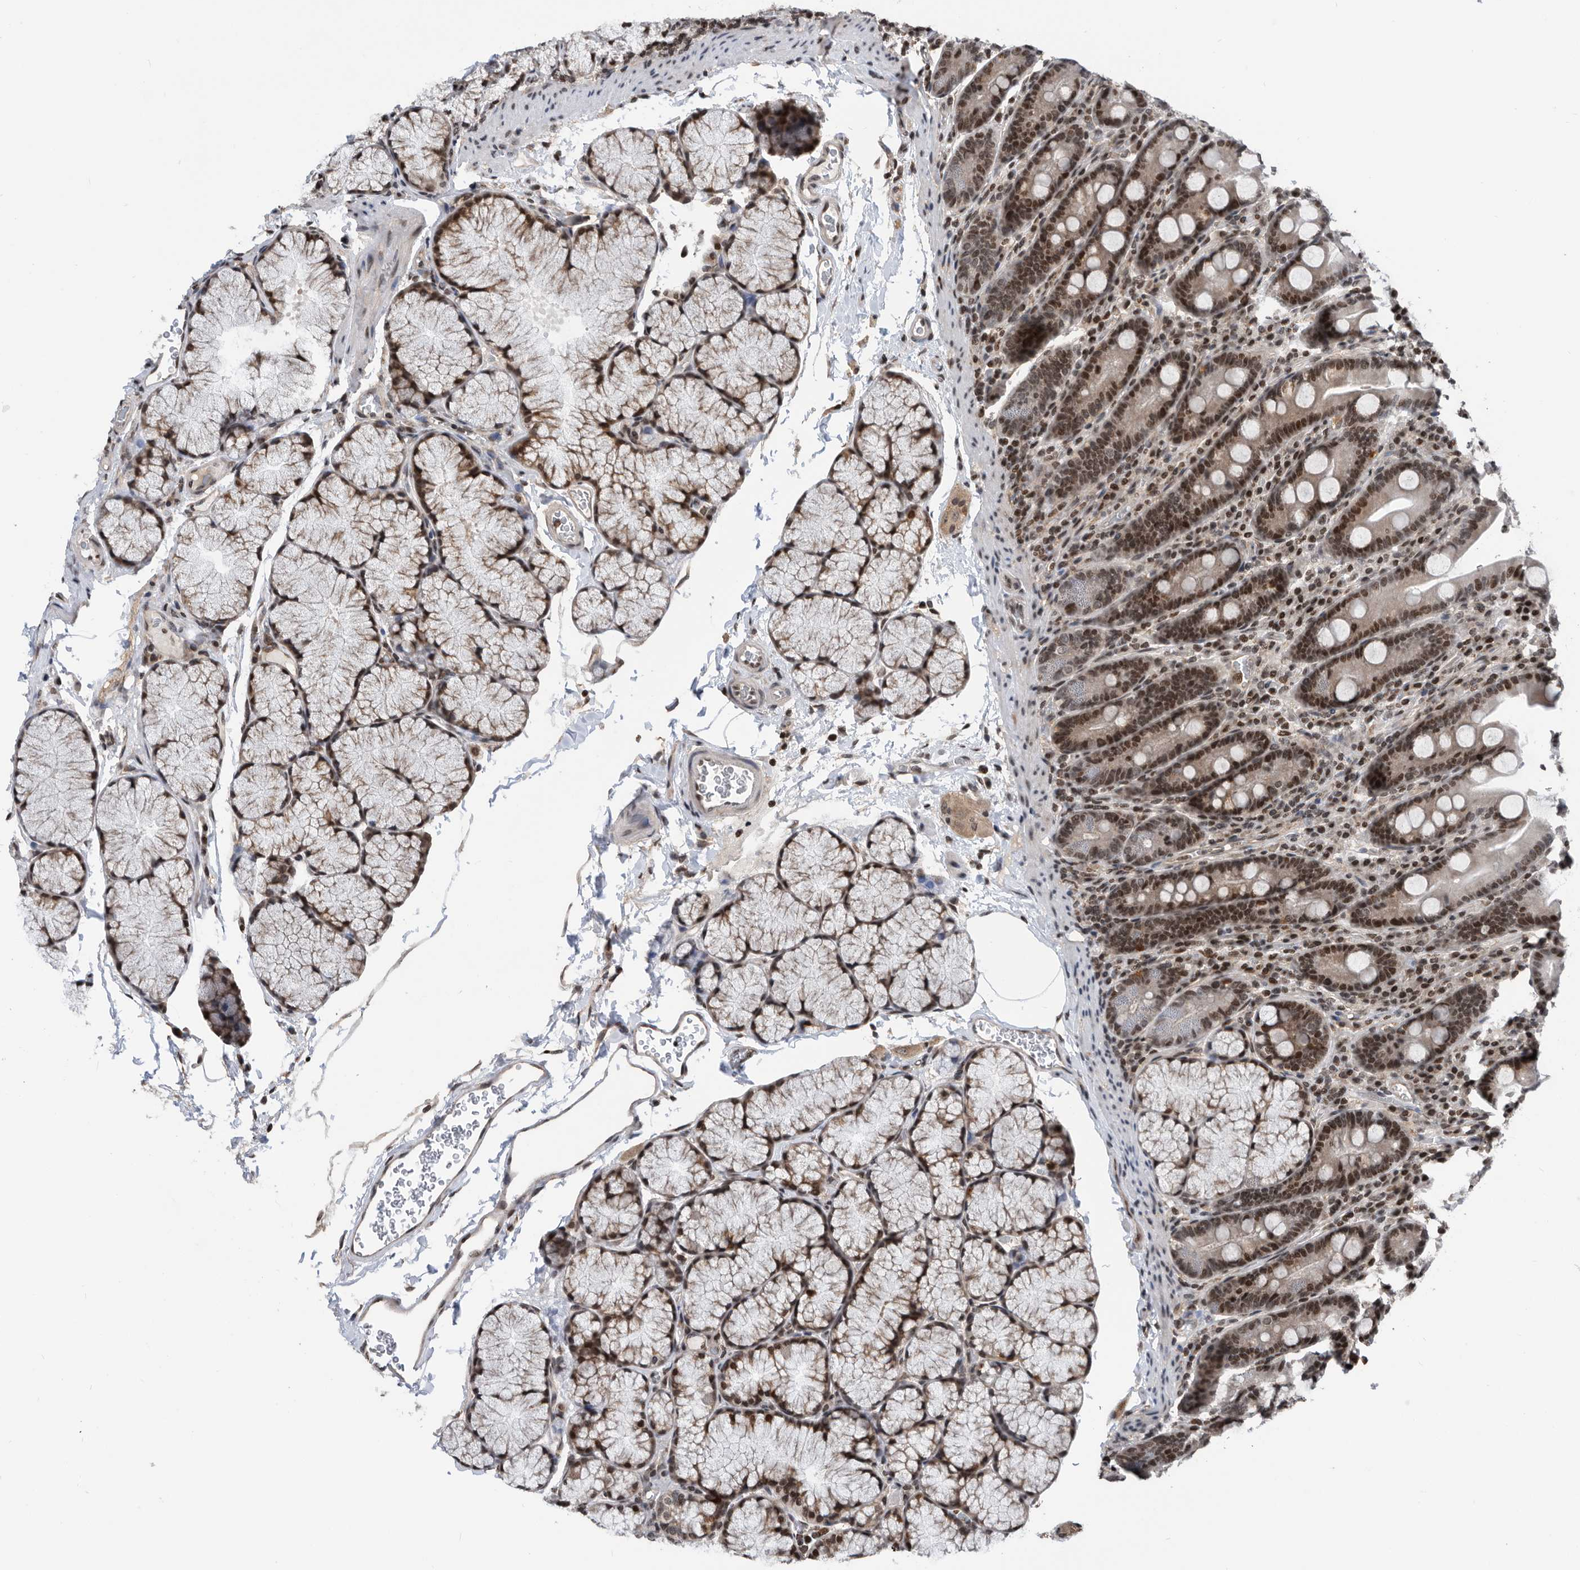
{"staining": {"intensity": "moderate", "quantity": "25%-75%", "location": "nuclear"}, "tissue": "duodenum", "cell_type": "Glandular cells", "image_type": "normal", "snomed": [{"axis": "morphology", "description": "Normal tissue, NOS"}, {"axis": "topography", "description": "Duodenum"}], "caption": "Immunohistochemistry (DAB) staining of unremarkable duodenum demonstrates moderate nuclear protein expression in approximately 25%-75% of glandular cells. The protein of interest is stained brown, and the nuclei are stained in blue (DAB IHC with brightfield microscopy, high magnification).", "gene": "SNRNP48", "patient": {"sex": "male", "age": 35}}